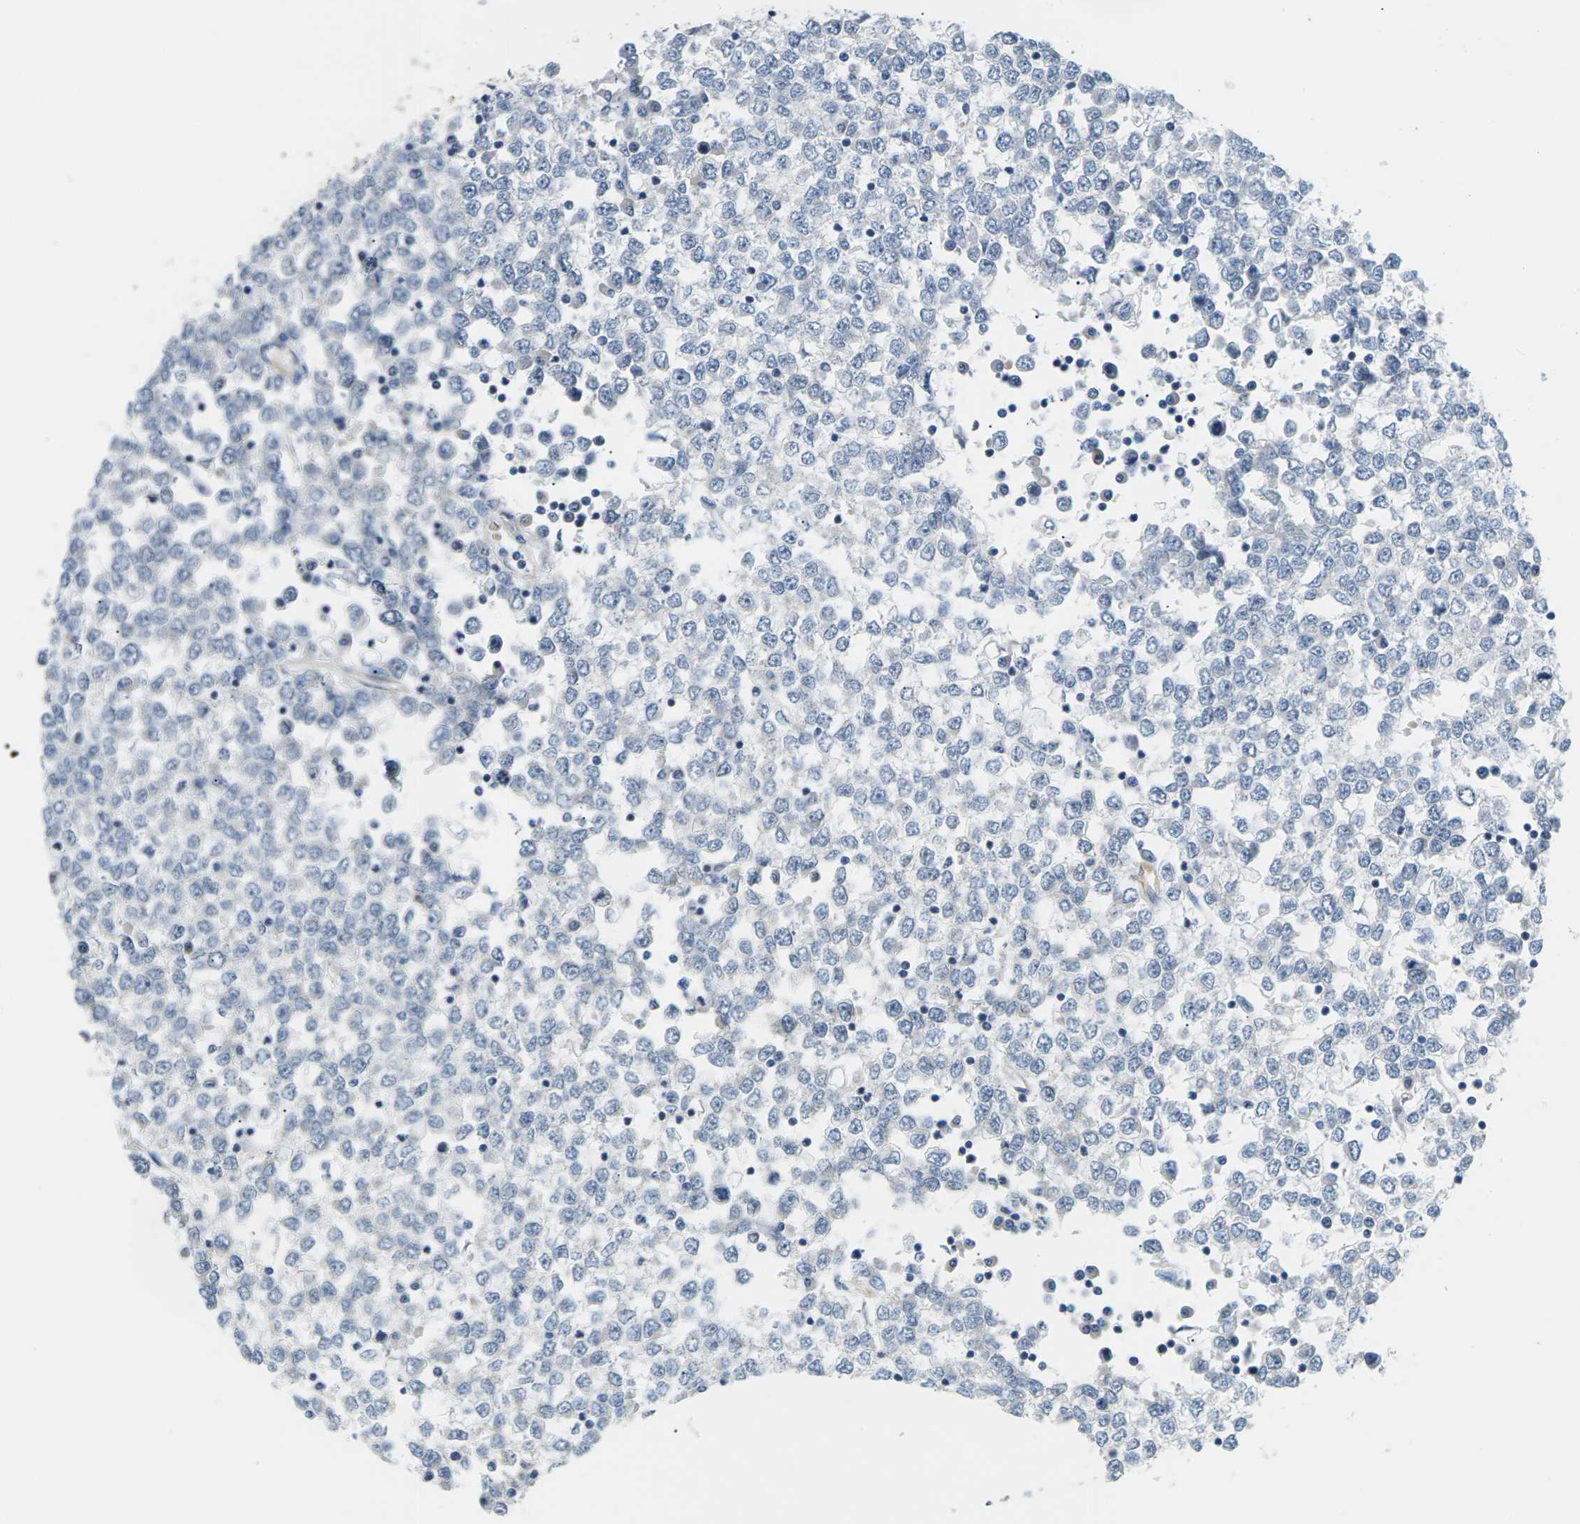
{"staining": {"intensity": "negative", "quantity": "none", "location": "none"}, "tissue": "testis cancer", "cell_type": "Tumor cells", "image_type": "cancer", "snomed": [{"axis": "morphology", "description": "Seminoma, NOS"}, {"axis": "topography", "description": "Testis"}], "caption": "A high-resolution photomicrograph shows immunohistochemistry (IHC) staining of seminoma (testis), which reveals no significant expression in tumor cells. Brightfield microscopy of immunohistochemistry (IHC) stained with DAB (3,3'-diaminobenzidine) (brown) and hematoxylin (blue), captured at high magnification.", "gene": "PSAT1", "patient": {"sex": "male", "age": 65}}